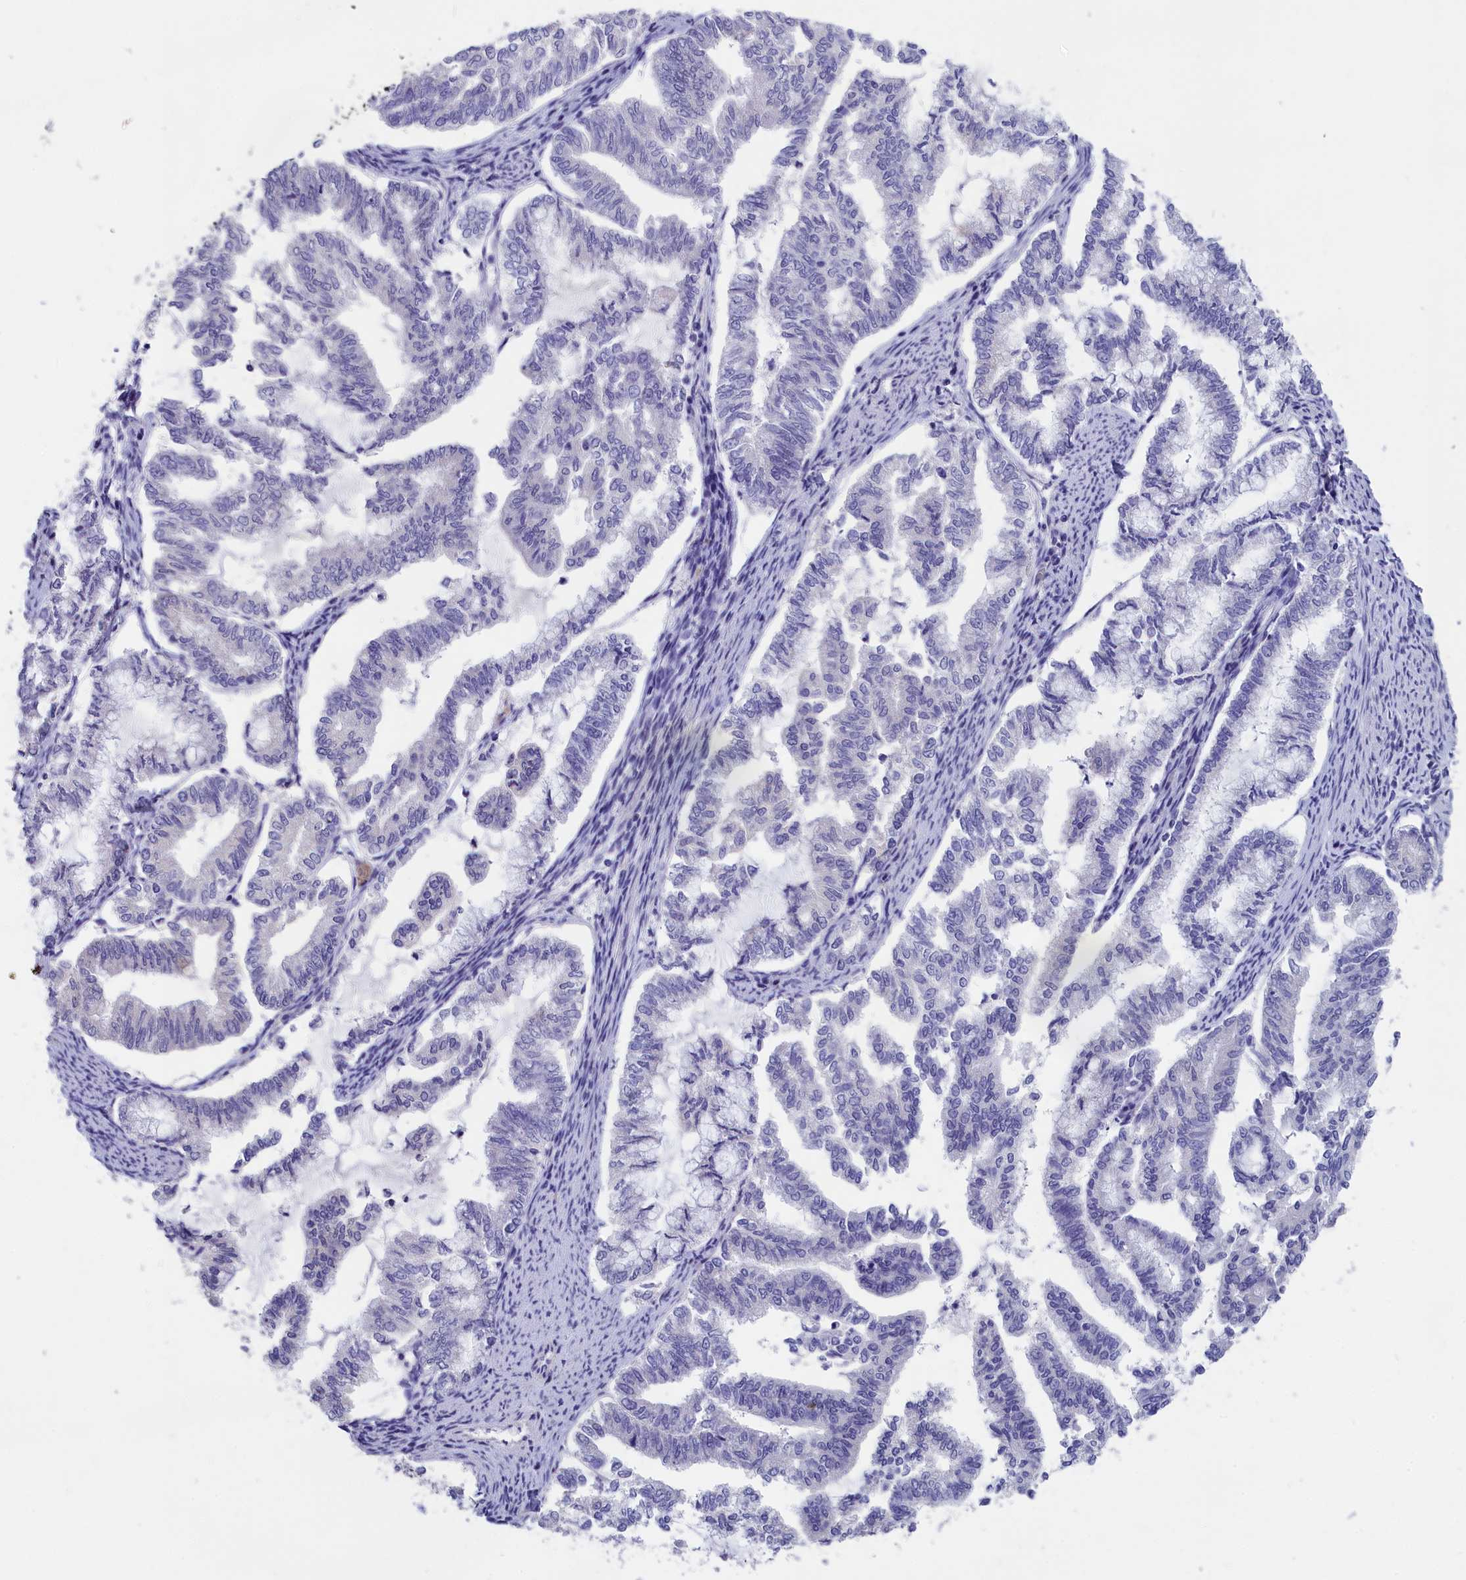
{"staining": {"intensity": "negative", "quantity": "none", "location": "none"}, "tissue": "endometrial cancer", "cell_type": "Tumor cells", "image_type": "cancer", "snomed": [{"axis": "morphology", "description": "Adenocarcinoma, NOS"}, {"axis": "topography", "description": "Endometrium"}], "caption": "A high-resolution photomicrograph shows IHC staining of endometrial cancer (adenocarcinoma), which shows no significant staining in tumor cells. (Brightfield microscopy of DAB (3,3'-diaminobenzidine) immunohistochemistry at high magnification).", "gene": "PRDM12", "patient": {"sex": "female", "age": 79}}